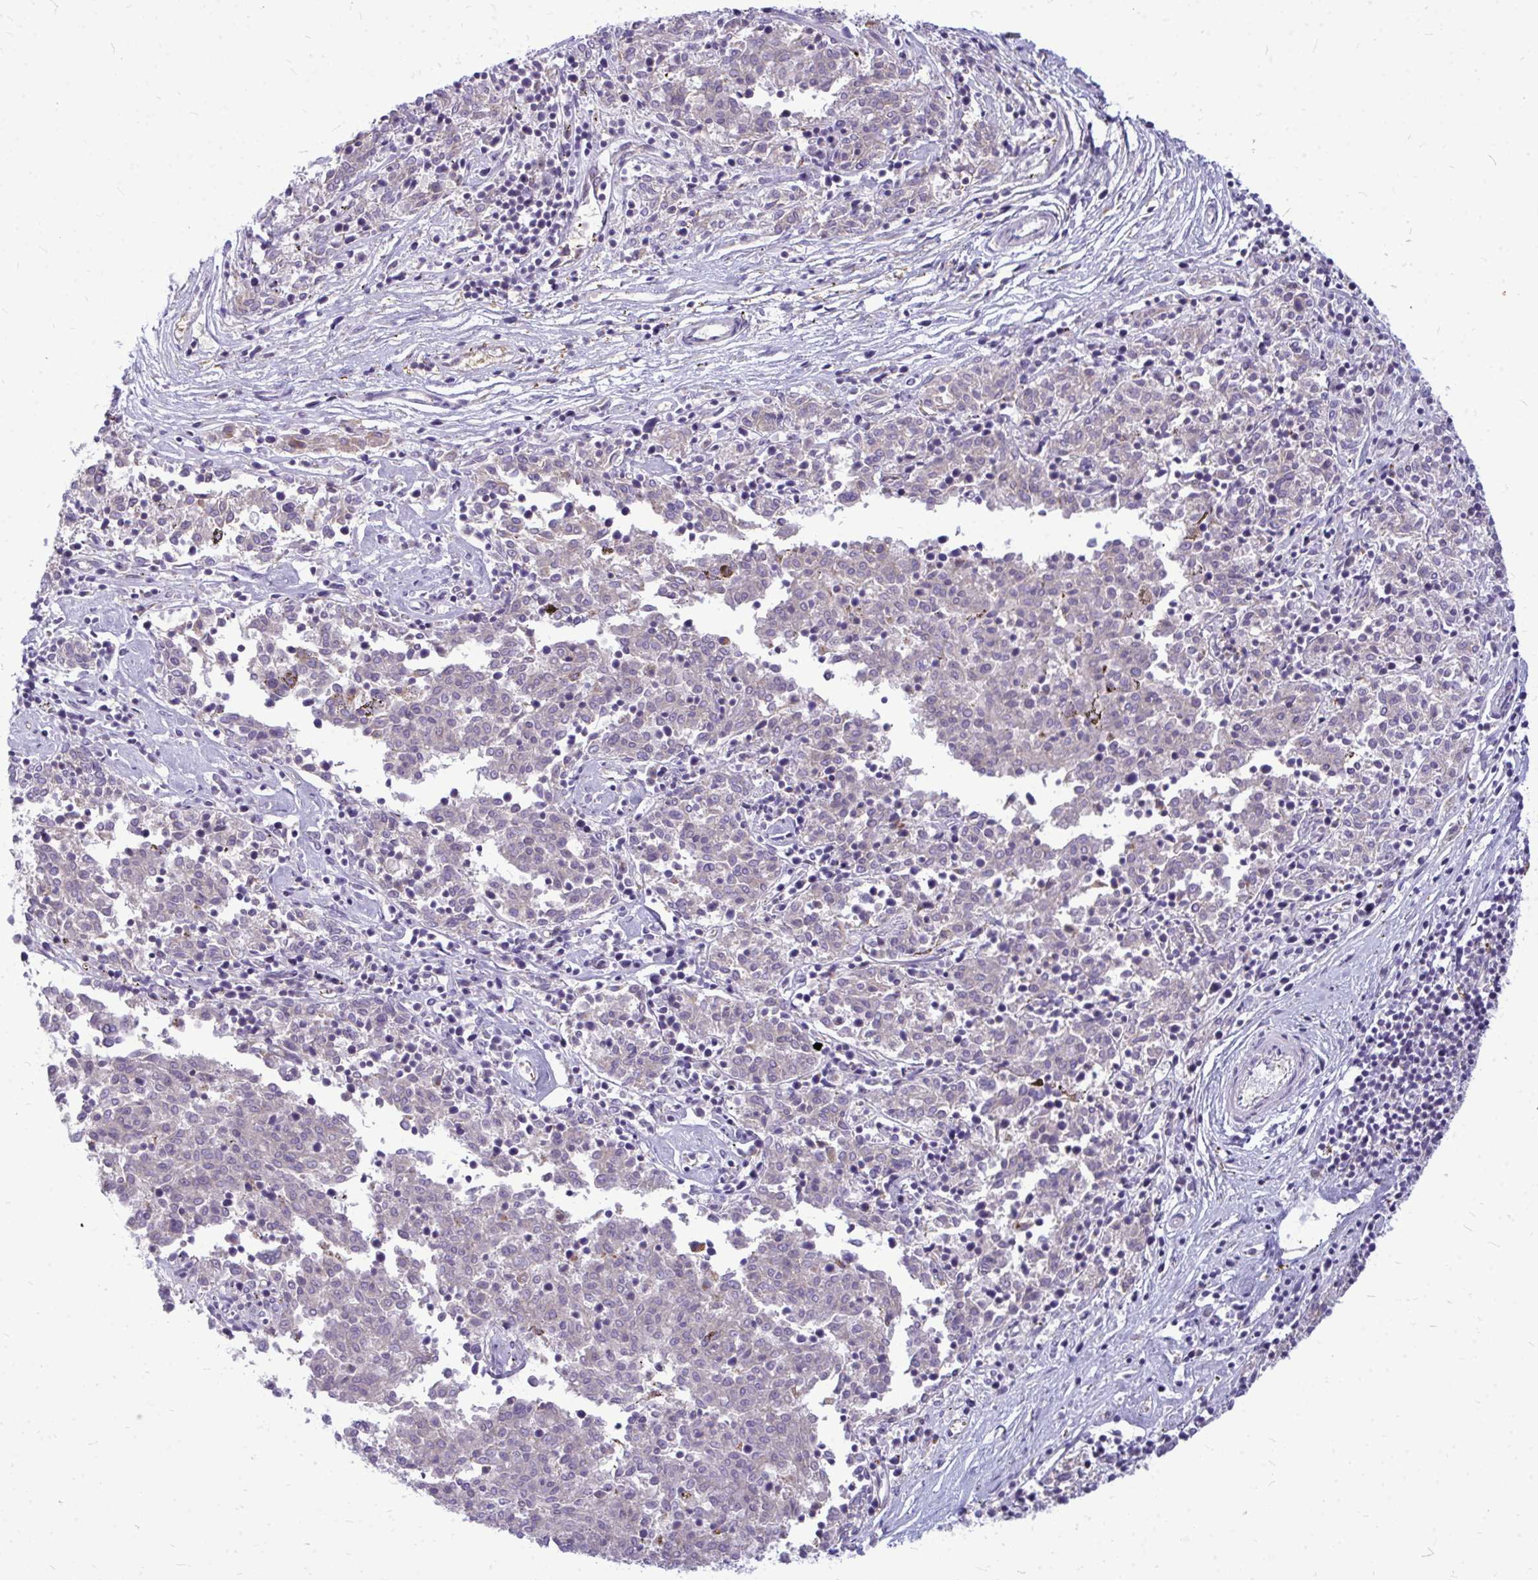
{"staining": {"intensity": "negative", "quantity": "none", "location": "none"}, "tissue": "melanoma", "cell_type": "Tumor cells", "image_type": "cancer", "snomed": [{"axis": "morphology", "description": "Malignant melanoma, NOS"}, {"axis": "topography", "description": "Skin"}], "caption": "Immunohistochemistry (IHC) of malignant melanoma displays no staining in tumor cells.", "gene": "ZSCAN25", "patient": {"sex": "female", "age": 72}}